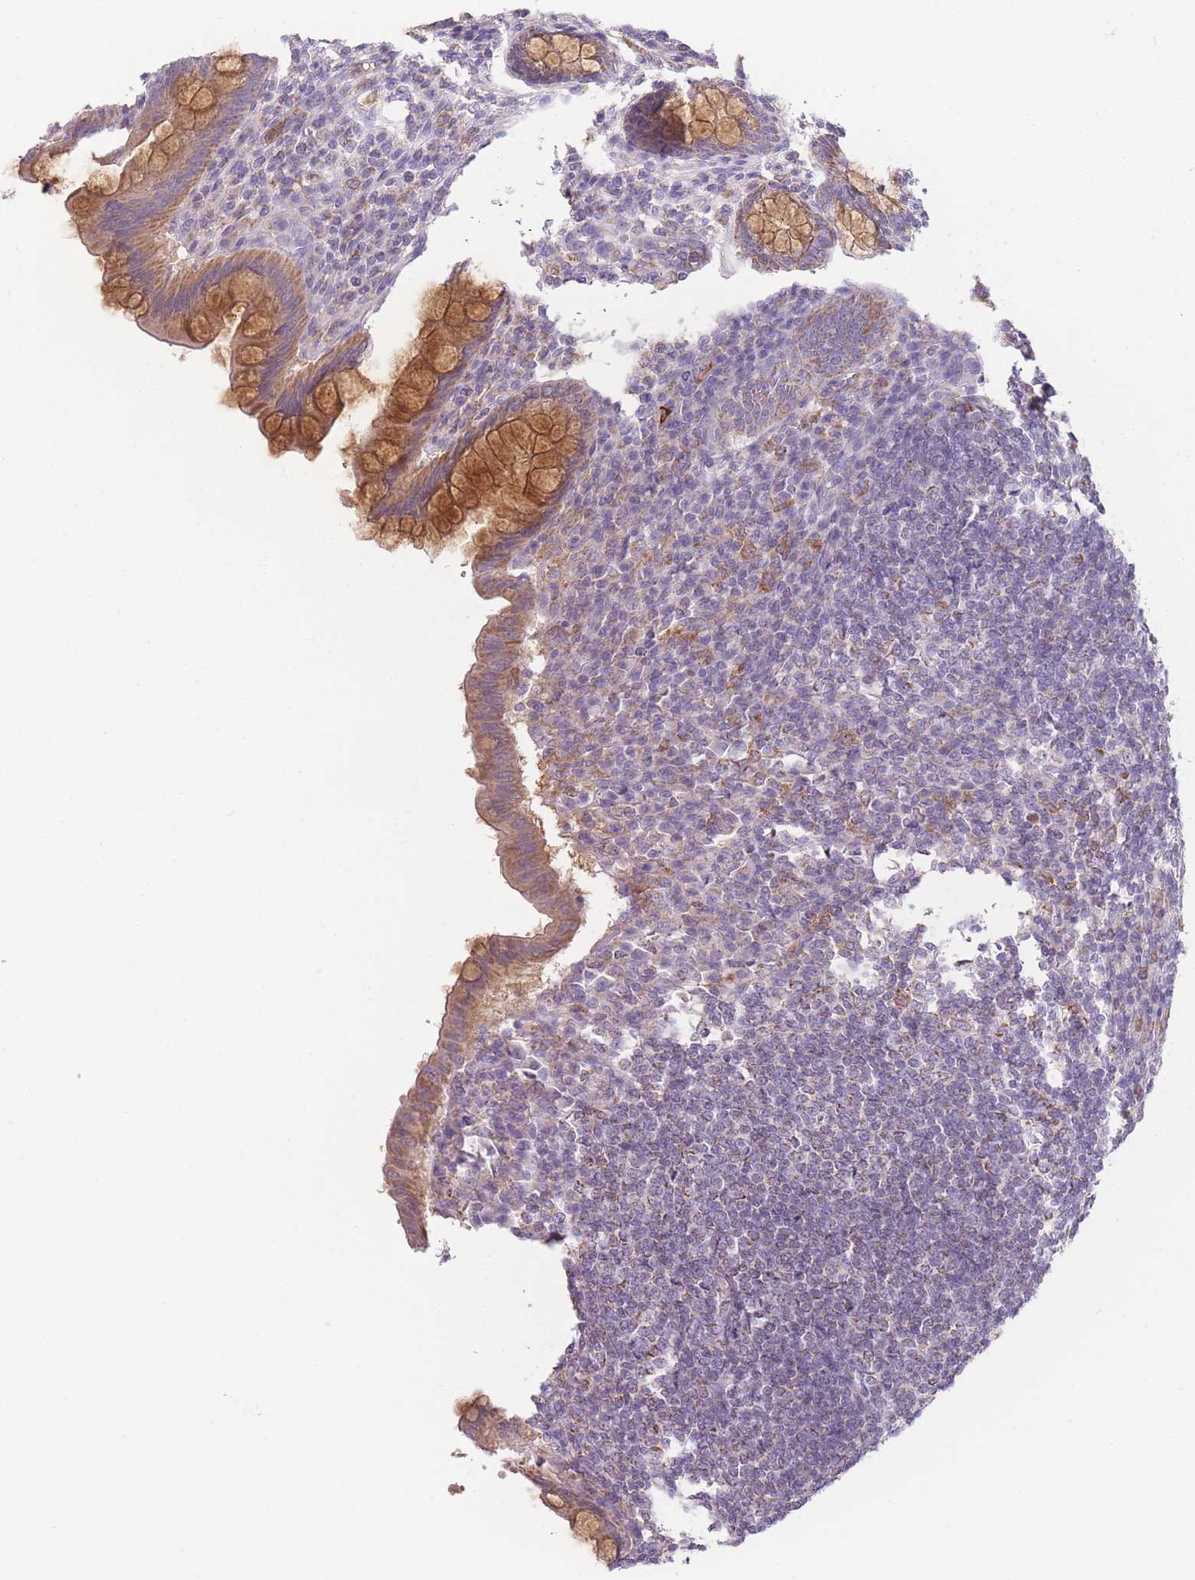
{"staining": {"intensity": "moderate", "quantity": ">75%", "location": "cytoplasmic/membranous"}, "tissue": "appendix", "cell_type": "Glandular cells", "image_type": "normal", "snomed": [{"axis": "morphology", "description": "Normal tissue, NOS"}, {"axis": "topography", "description": "Appendix"}], "caption": "Immunohistochemistry (DAB (3,3'-diaminobenzidine)) staining of unremarkable appendix demonstrates moderate cytoplasmic/membranous protein expression in about >75% of glandular cells.", "gene": "PRAM1", "patient": {"sex": "female", "age": 33}}